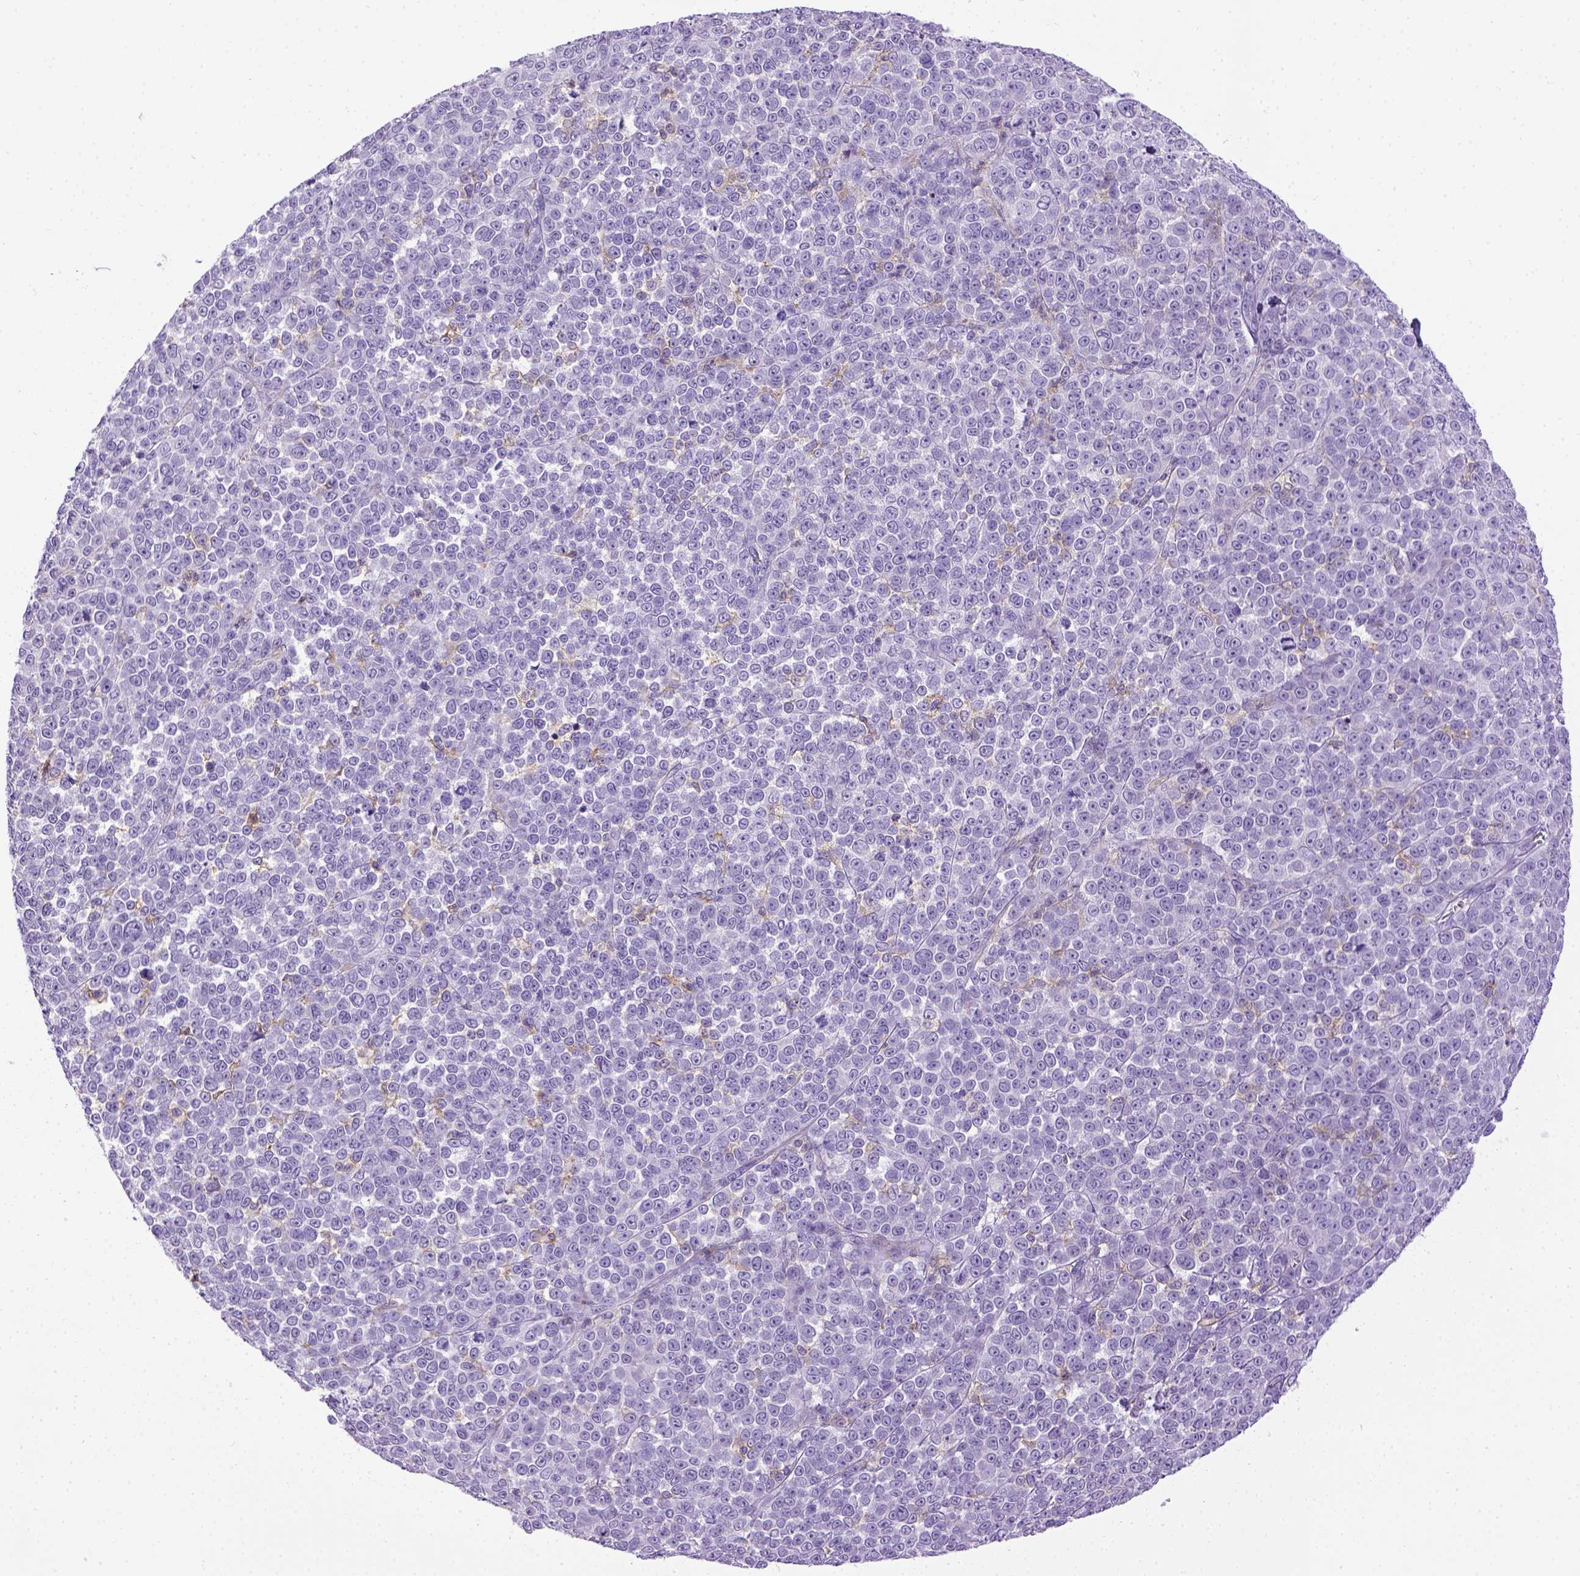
{"staining": {"intensity": "negative", "quantity": "none", "location": "none"}, "tissue": "melanoma", "cell_type": "Tumor cells", "image_type": "cancer", "snomed": [{"axis": "morphology", "description": "Malignant melanoma, NOS"}, {"axis": "topography", "description": "Skin"}], "caption": "Tumor cells show no significant protein expression in melanoma.", "gene": "ITGAX", "patient": {"sex": "female", "age": 95}}